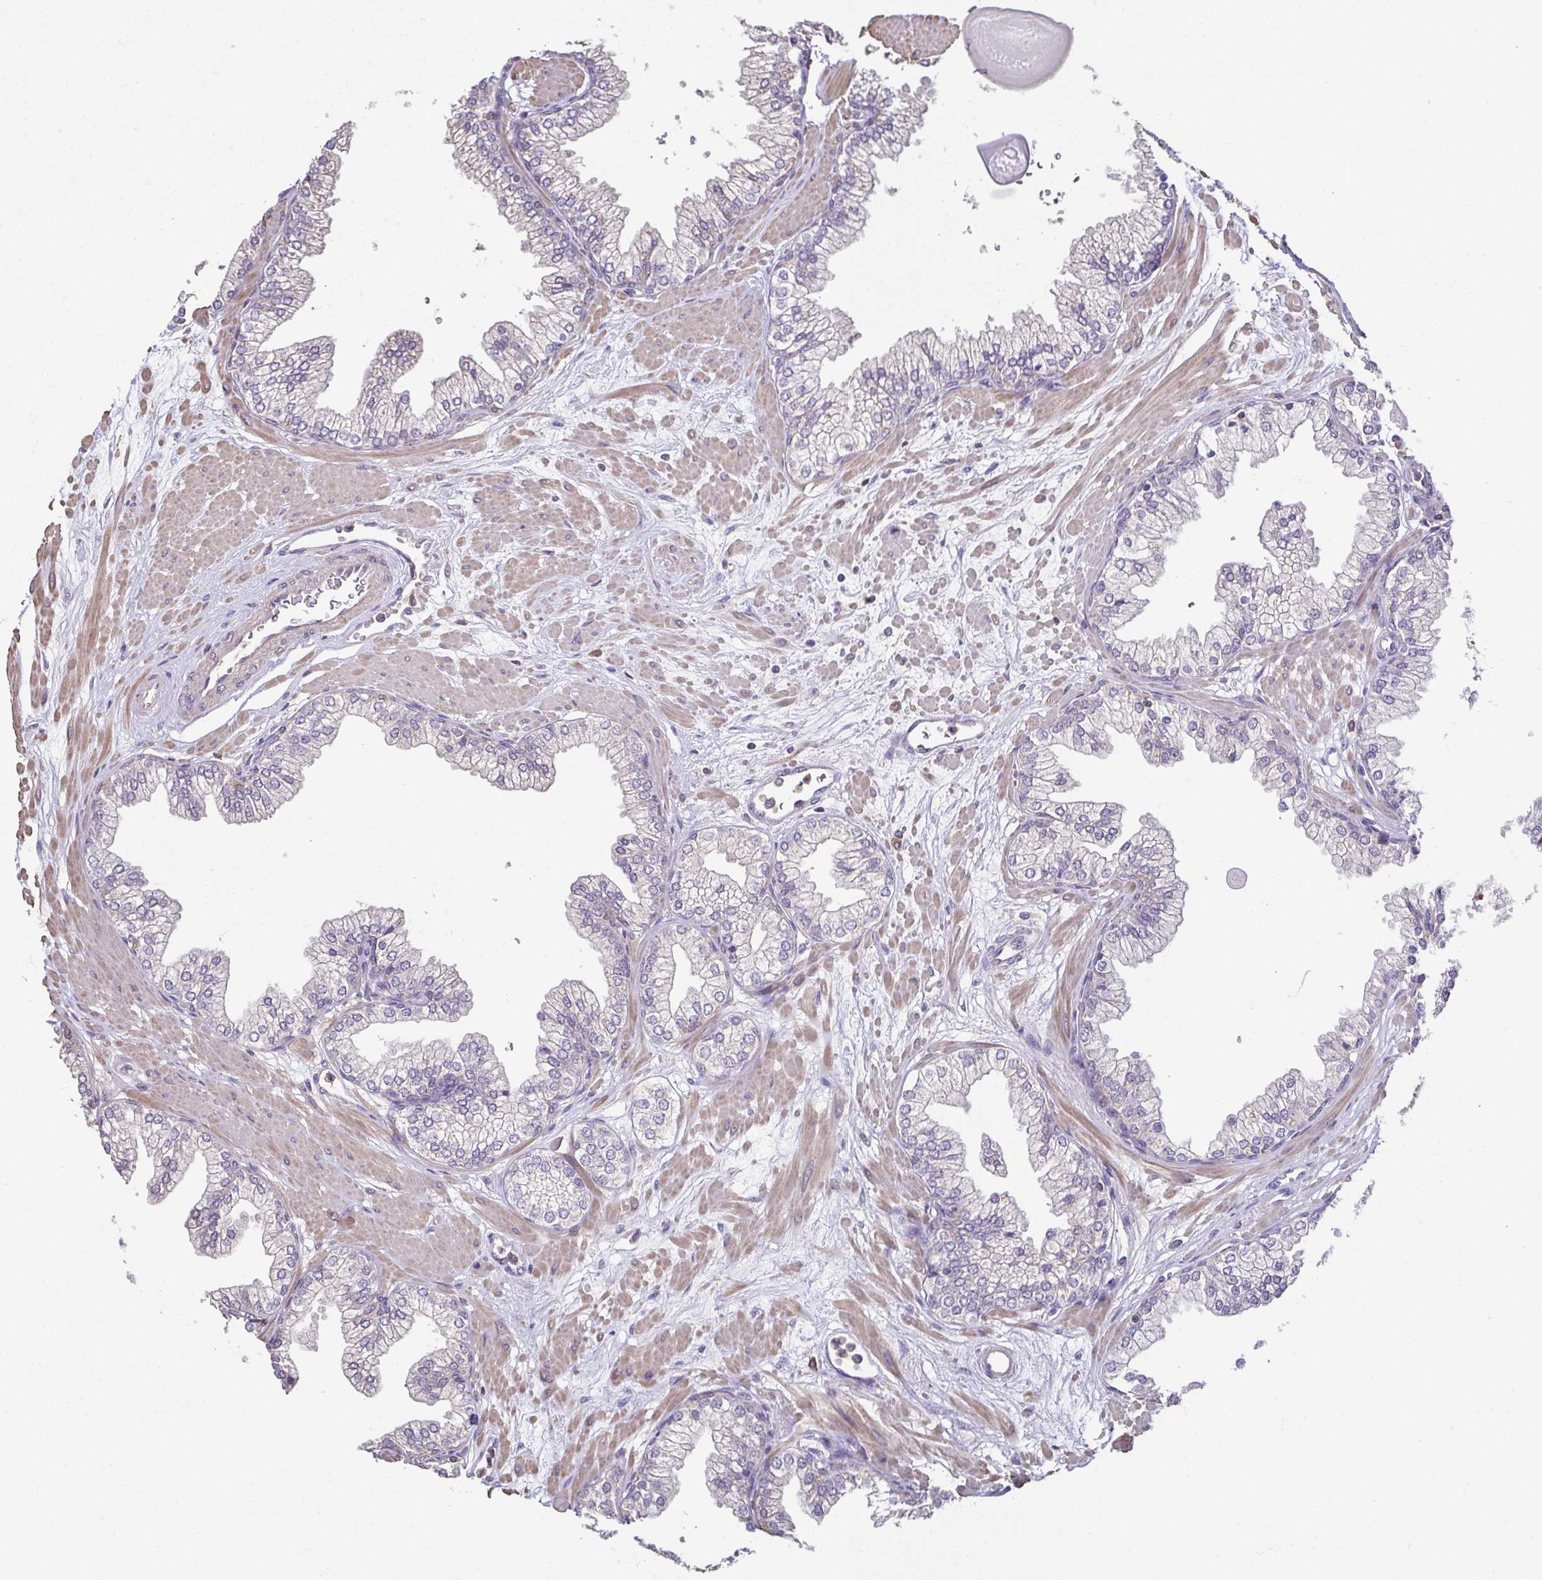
{"staining": {"intensity": "negative", "quantity": "none", "location": "none"}, "tissue": "prostate", "cell_type": "Glandular cells", "image_type": "normal", "snomed": [{"axis": "morphology", "description": "Normal tissue, NOS"}, {"axis": "topography", "description": "Prostate"}, {"axis": "topography", "description": "Peripheral nerve tissue"}], "caption": "DAB (3,3'-diaminobenzidine) immunohistochemical staining of normal prostate demonstrates no significant expression in glandular cells. (Immunohistochemistry, brightfield microscopy, high magnification).", "gene": "ACTRT2", "patient": {"sex": "male", "age": 61}}